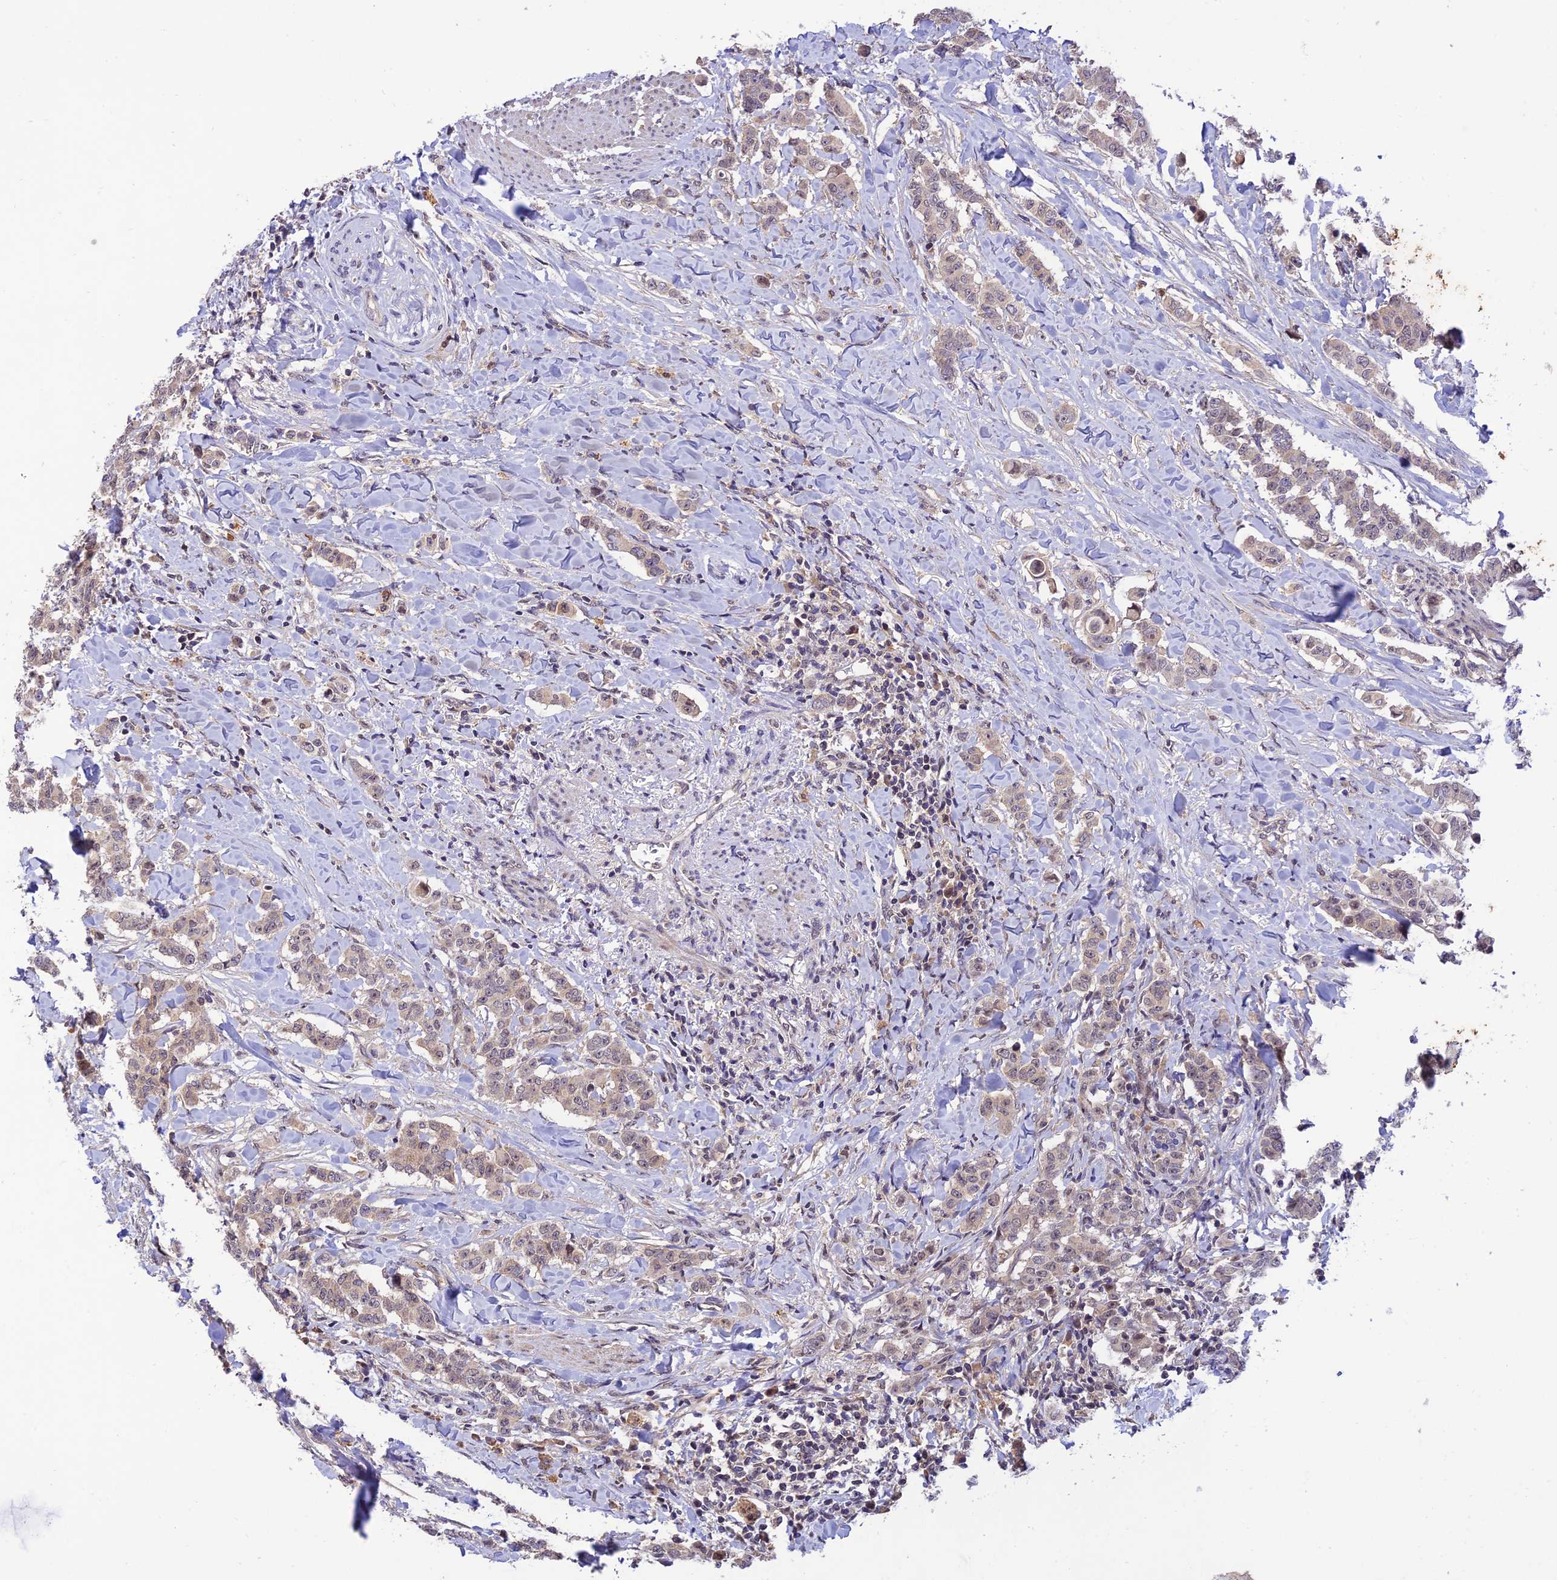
{"staining": {"intensity": "weak", "quantity": "25%-75%", "location": "cytoplasmic/membranous"}, "tissue": "breast cancer", "cell_type": "Tumor cells", "image_type": "cancer", "snomed": [{"axis": "morphology", "description": "Duct carcinoma"}, {"axis": "topography", "description": "Breast"}], "caption": "Breast cancer stained with immunohistochemistry (IHC) reveals weak cytoplasmic/membranous positivity in approximately 25%-75% of tumor cells. The protein is stained brown, and the nuclei are stained in blue (DAB (3,3'-diaminobenzidine) IHC with brightfield microscopy, high magnification).", "gene": "REV1", "patient": {"sex": "female", "age": 40}}